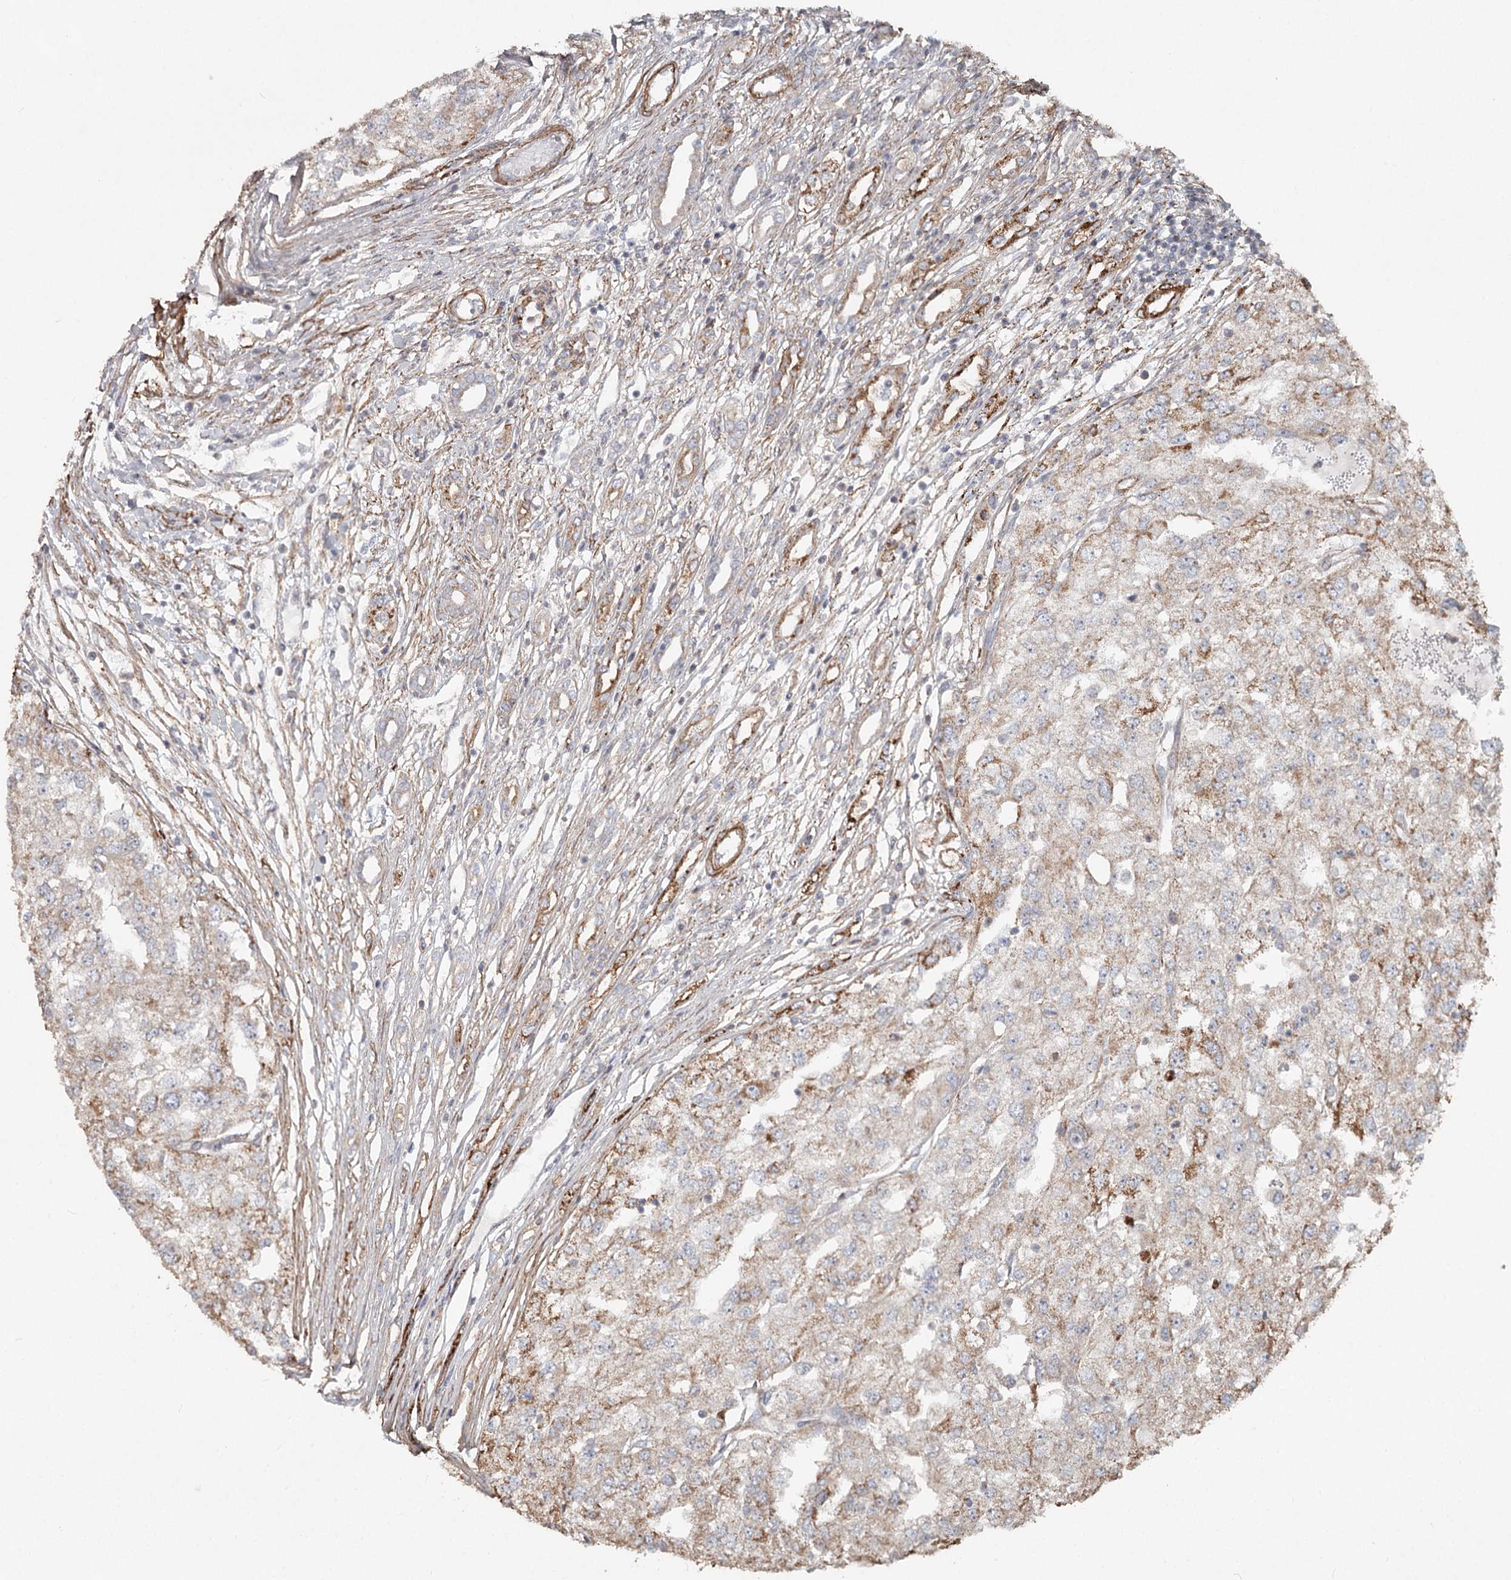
{"staining": {"intensity": "moderate", "quantity": "25%-75%", "location": "cytoplasmic/membranous"}, "tissue": "renal cancer", "cell_type": "Tumor cells", "image_type": "cancer", "snomed": [{"axis": "morphology", "description": "Adenocarcinoma, NOS"}, {"axis": "topography", "description": "Kidney"}], "caption": "Renal cancer (adenocarcinoma) stained with a brown dye exhibits moderate cytoplasmic/membranous positive positivity in about 25%-75% of tumor cells.", "gene": "DHRS9", "patient": {"sex": "female", "age": 54}}